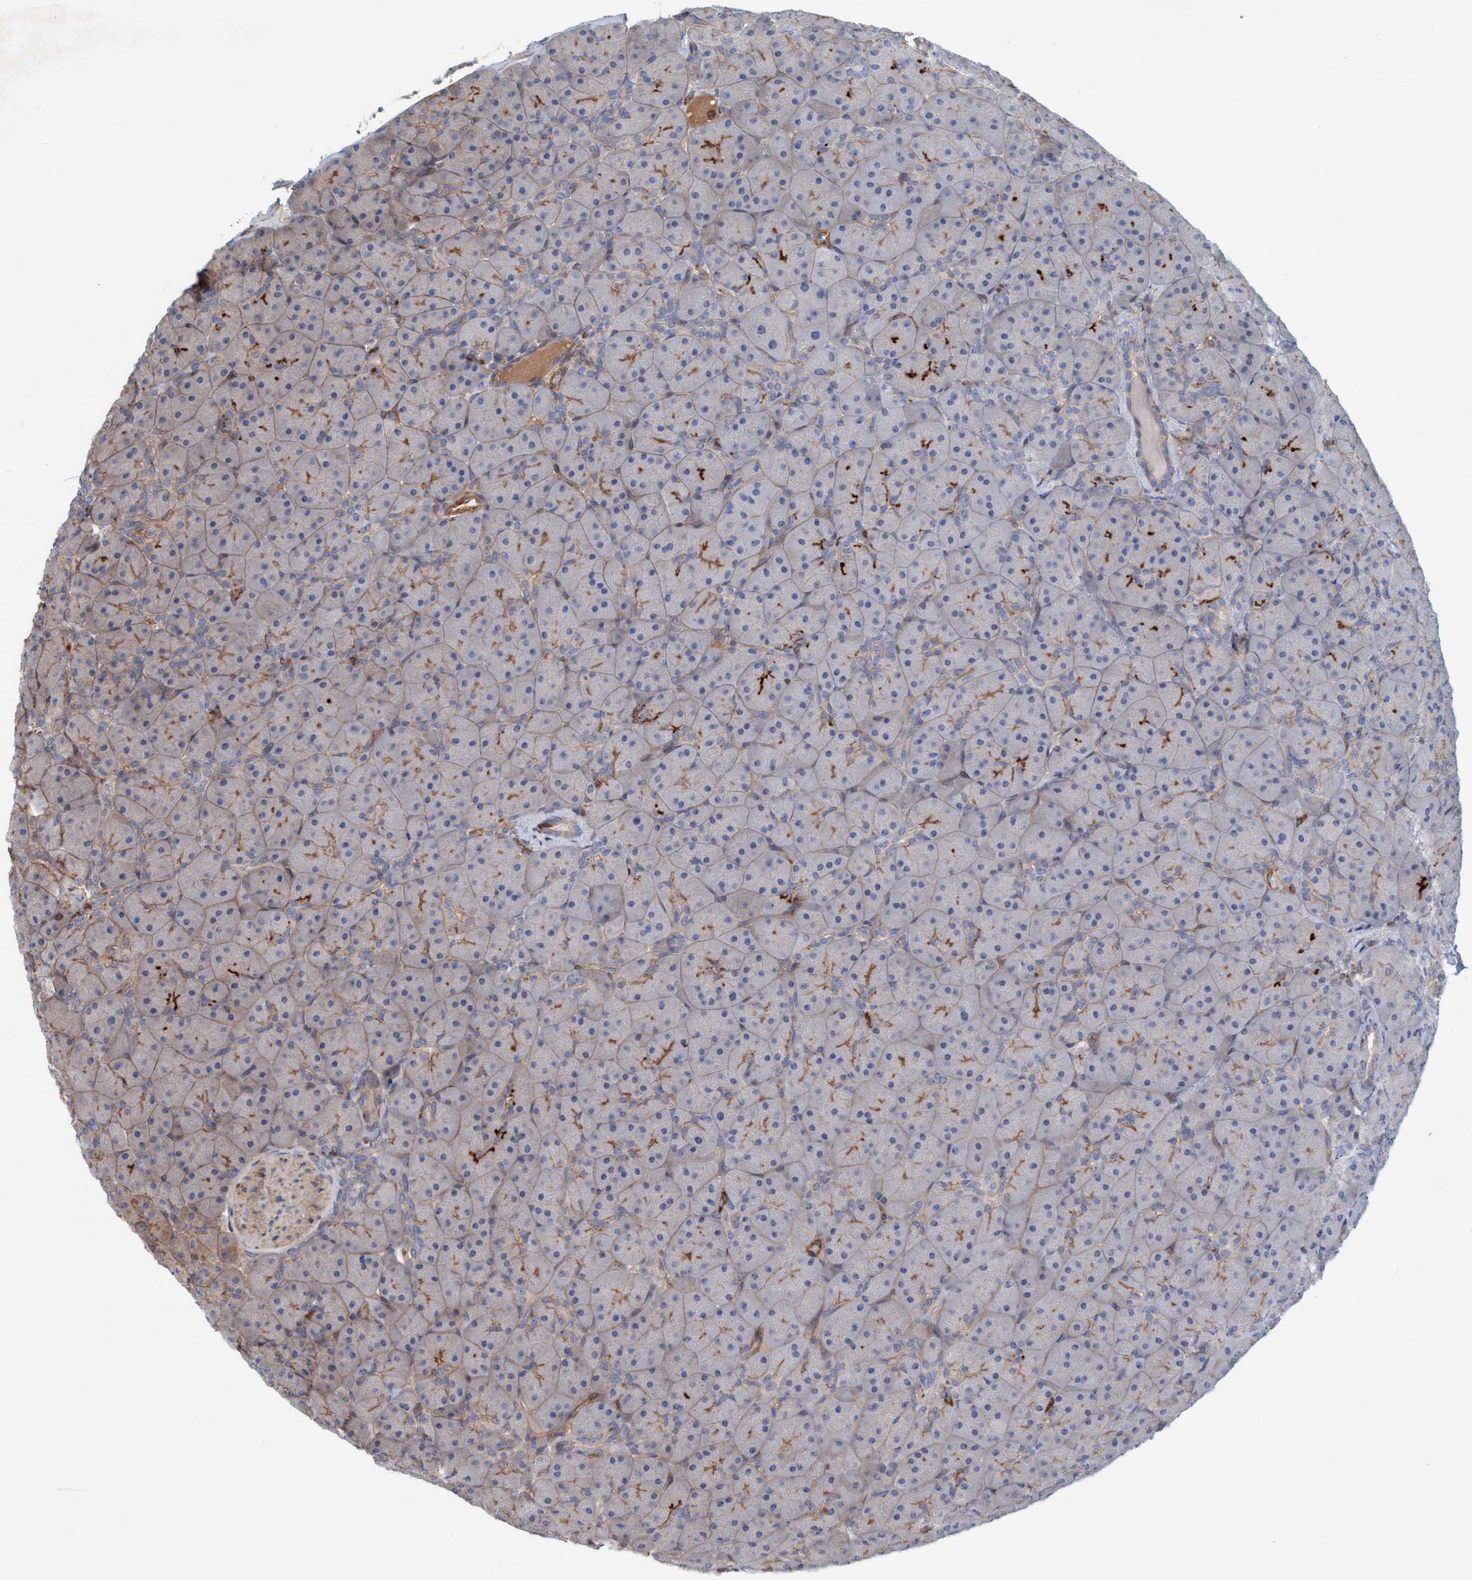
{"staining": {"intensity": "strong", "quantity": "<25%", "location": "cytoplasmic/membranous"}, "tissue": "pancreas", "cell_type": "Exocrine glandular cells", "image_type": "normal", "snomed": [{"axis": "morphology", "description": "Normal tissue, NOS"}, {"axis": "topography", "description": "Pancreas"}], "caption": "IHC image of unremarkable pancreas: pancreas stained using immunohistochemistry exhibits medium levels of strong protein expression localized specifically in the cytoplasmic/membranous of exocrine glandular cells, appearing as a cytoplasmic/membranous brown color.", "gene": "SPECC1", "patient": {"sex": "male", "age": 66}}